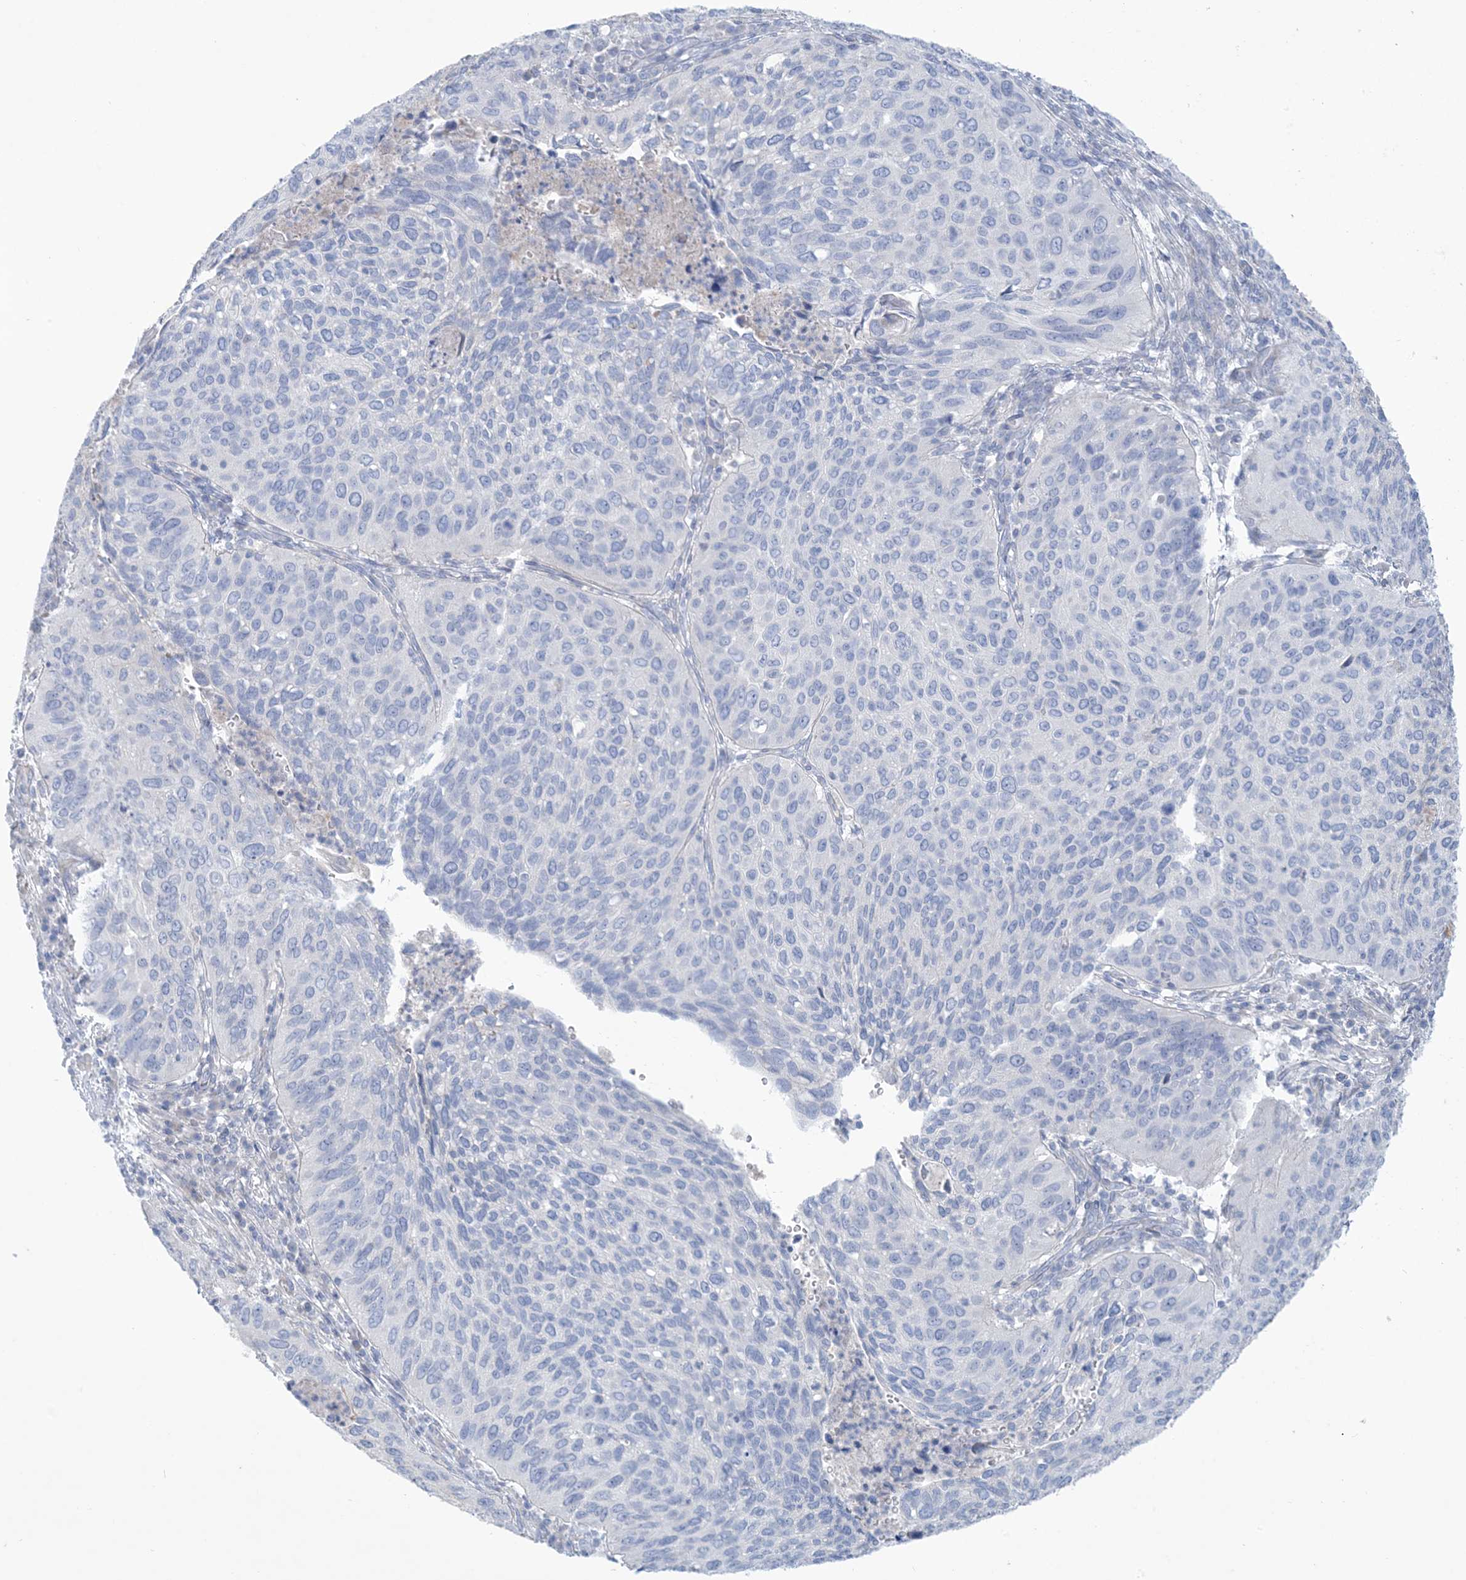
{"staining": {"intensity": "moderate", "quantity": "<25%", "location": "cytoplasmic/membranous"}, "tissue": "cervical cancer", "cell_type": "Tumor cells", "image_type": "cancer", "snomed": [{"axis": "morphology", "description": "Squamous cell carcinoma, NOS"}, {"axis": "topography", "description": "Cervix"}], "caption": "Tumor cells exhibit low levels of moderate cytoplasmic/membranous staining in approximately <25% of cells in human squamous cell carcinoma (cervical). (Stains: DAB in brown, nuclei in blue, Microscopy: brightfield microscopy at high magnification).", "gene": "ATP11C", "patient": {"sex": "female", "age": 38}}